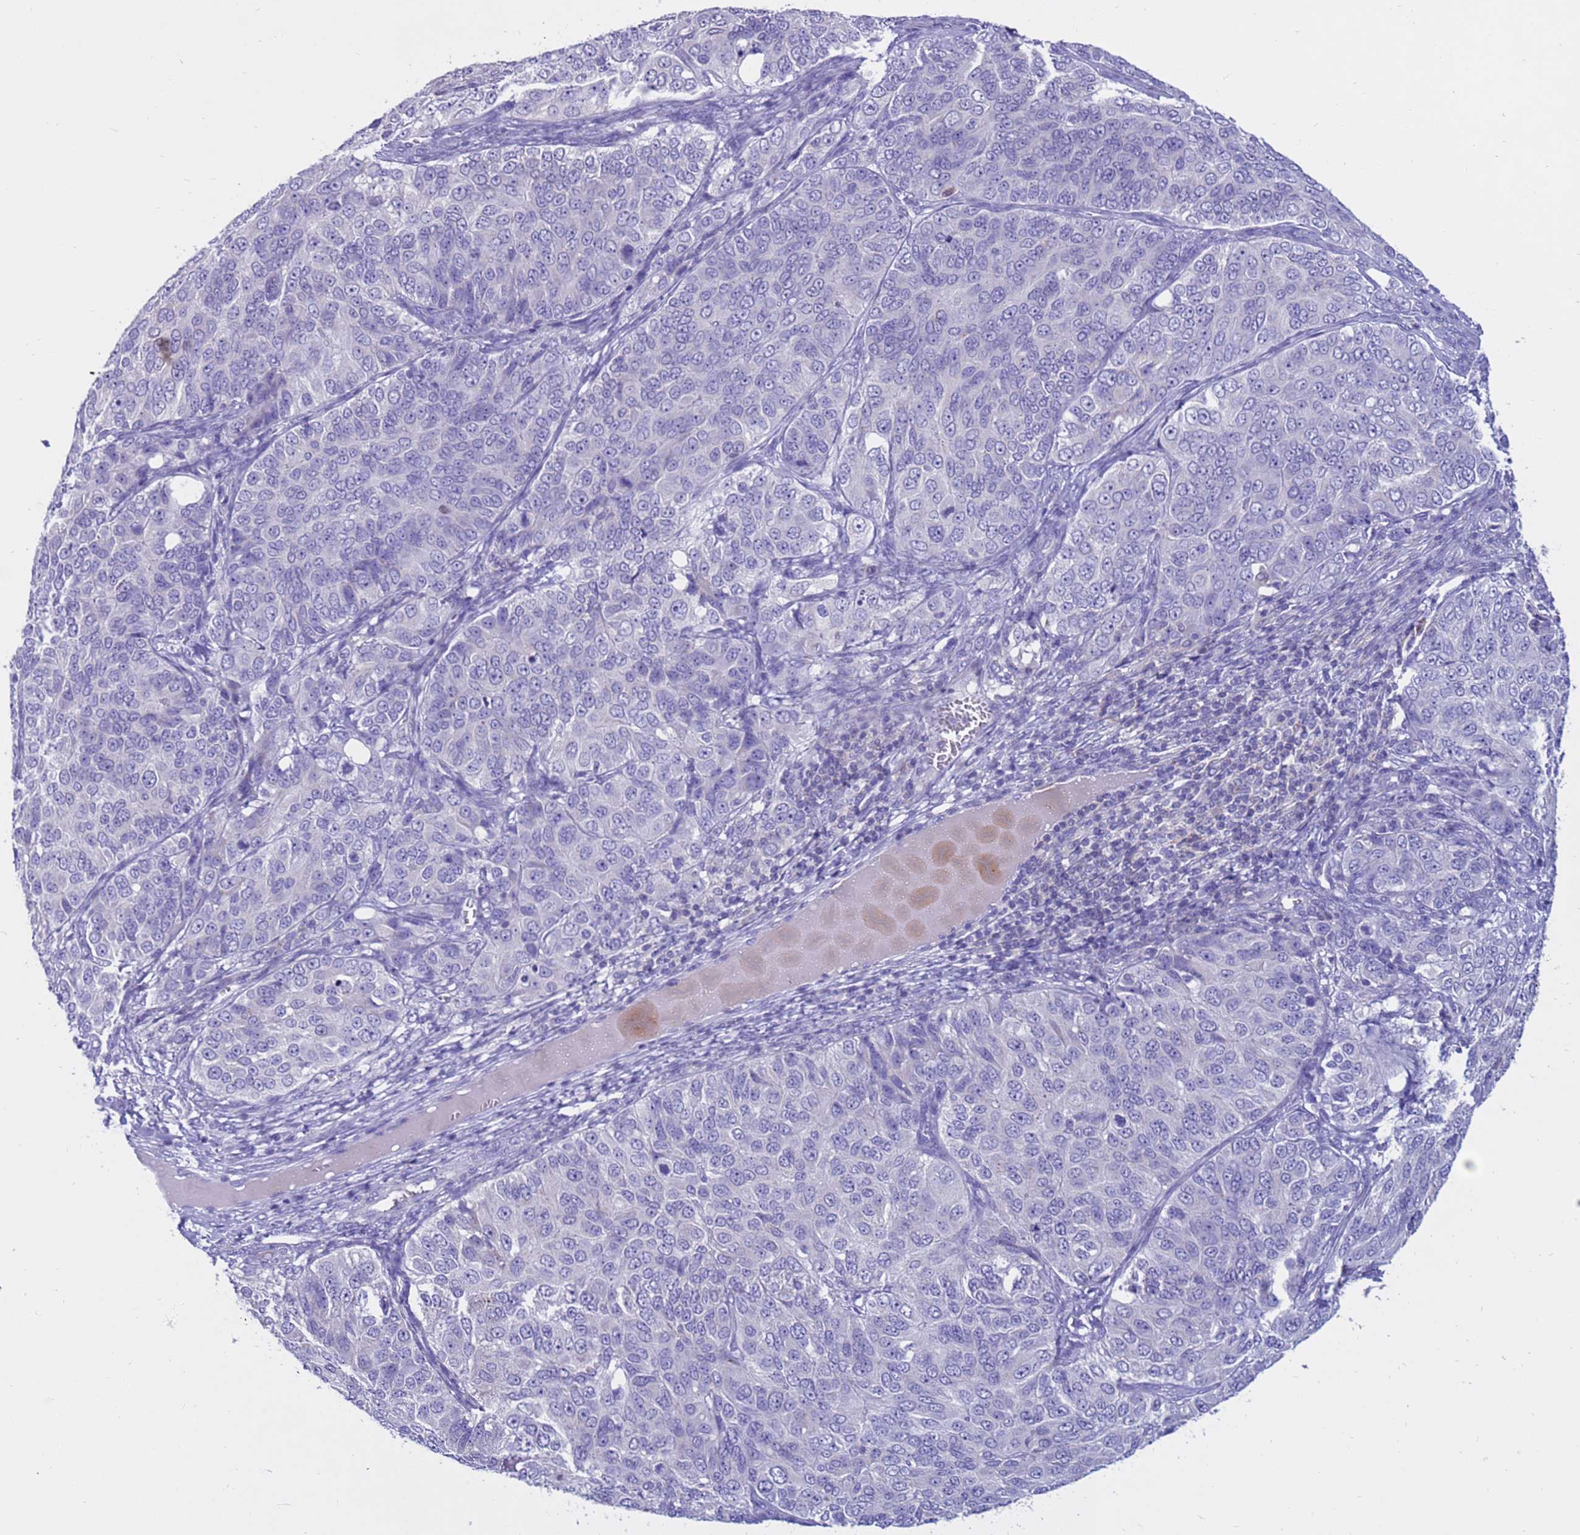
{"staining": {"intensity": "negative", "quantity": "none", "location": "none"}, "tissue": "ovarian cancer", "cell_type": "Tumor cells", "image_type": "cancer", "snomed": [{"axis": "morphology", "description": "Carcinoma, endometroid"}, {"axis": "topography", "description": "Ovary"}], "caption": "Human ovarian cancer stained for a protein using immunohistochemistry (IHC) shows no positivity in tumor cells.", "gene": "PDE10A", "patient": {"sex": "female", "age": 51}}